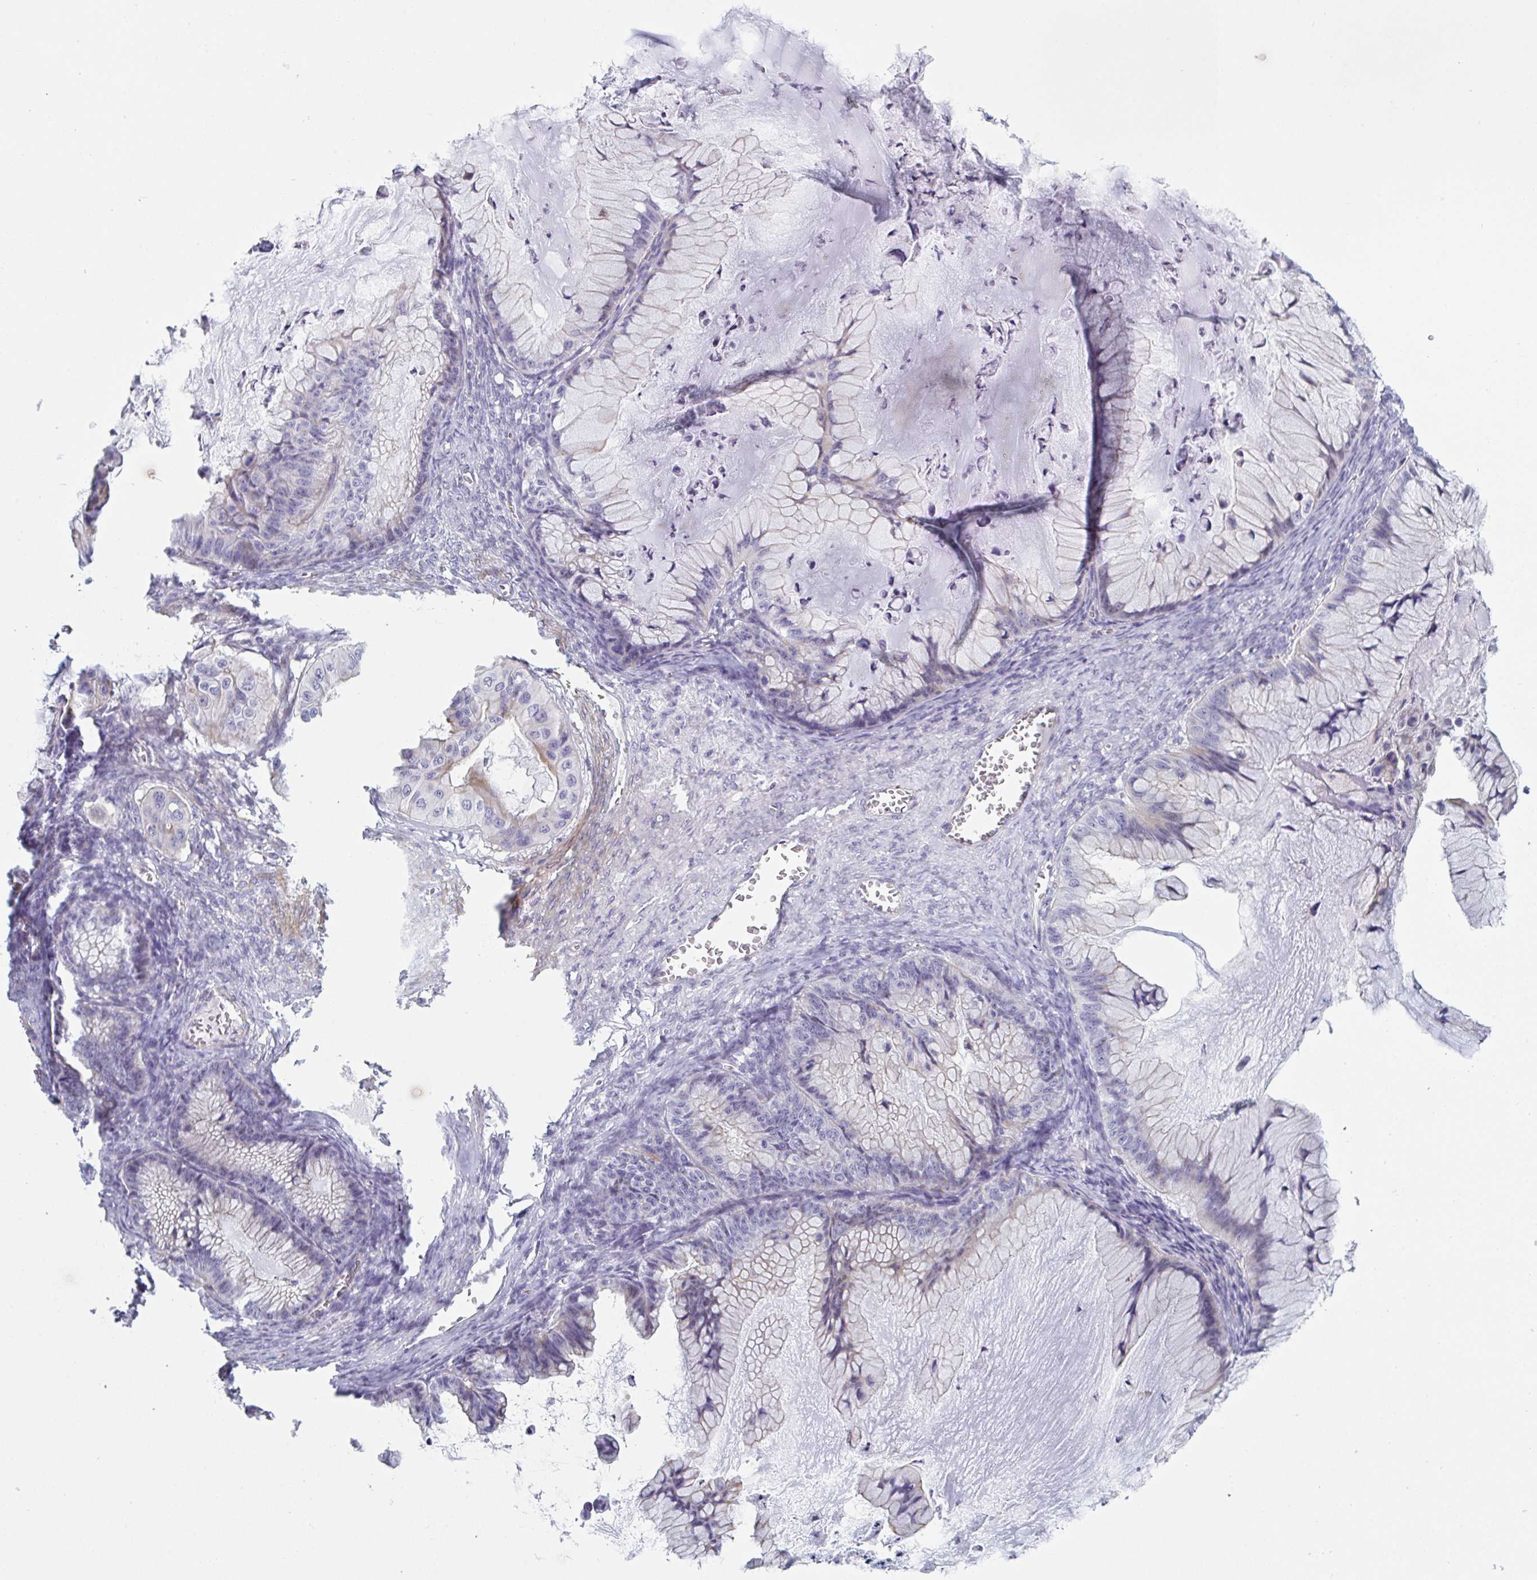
{"staining": {"intensity": "negative", "quantity": "none", "location": "none"}, "tissue": "ovarian cancer", "cell_type": "Tumor cells", "image_type": "cancer", "snomed": [{"axis": "morphology", "description": "Cystadenocarcinoma, mucinous, NOS"}, {"axis": "topography", "description": "Ovary"}], "caption": "Immunohistochemistry (IHC) histopathology image of human ovarian cancer (mucinous cystadenocarcinoma) stained for a protein (brown), which displays no positivity in tumor cells.", "gene": "OR5P3", "patient": {"sex": "female", "age": 72}}